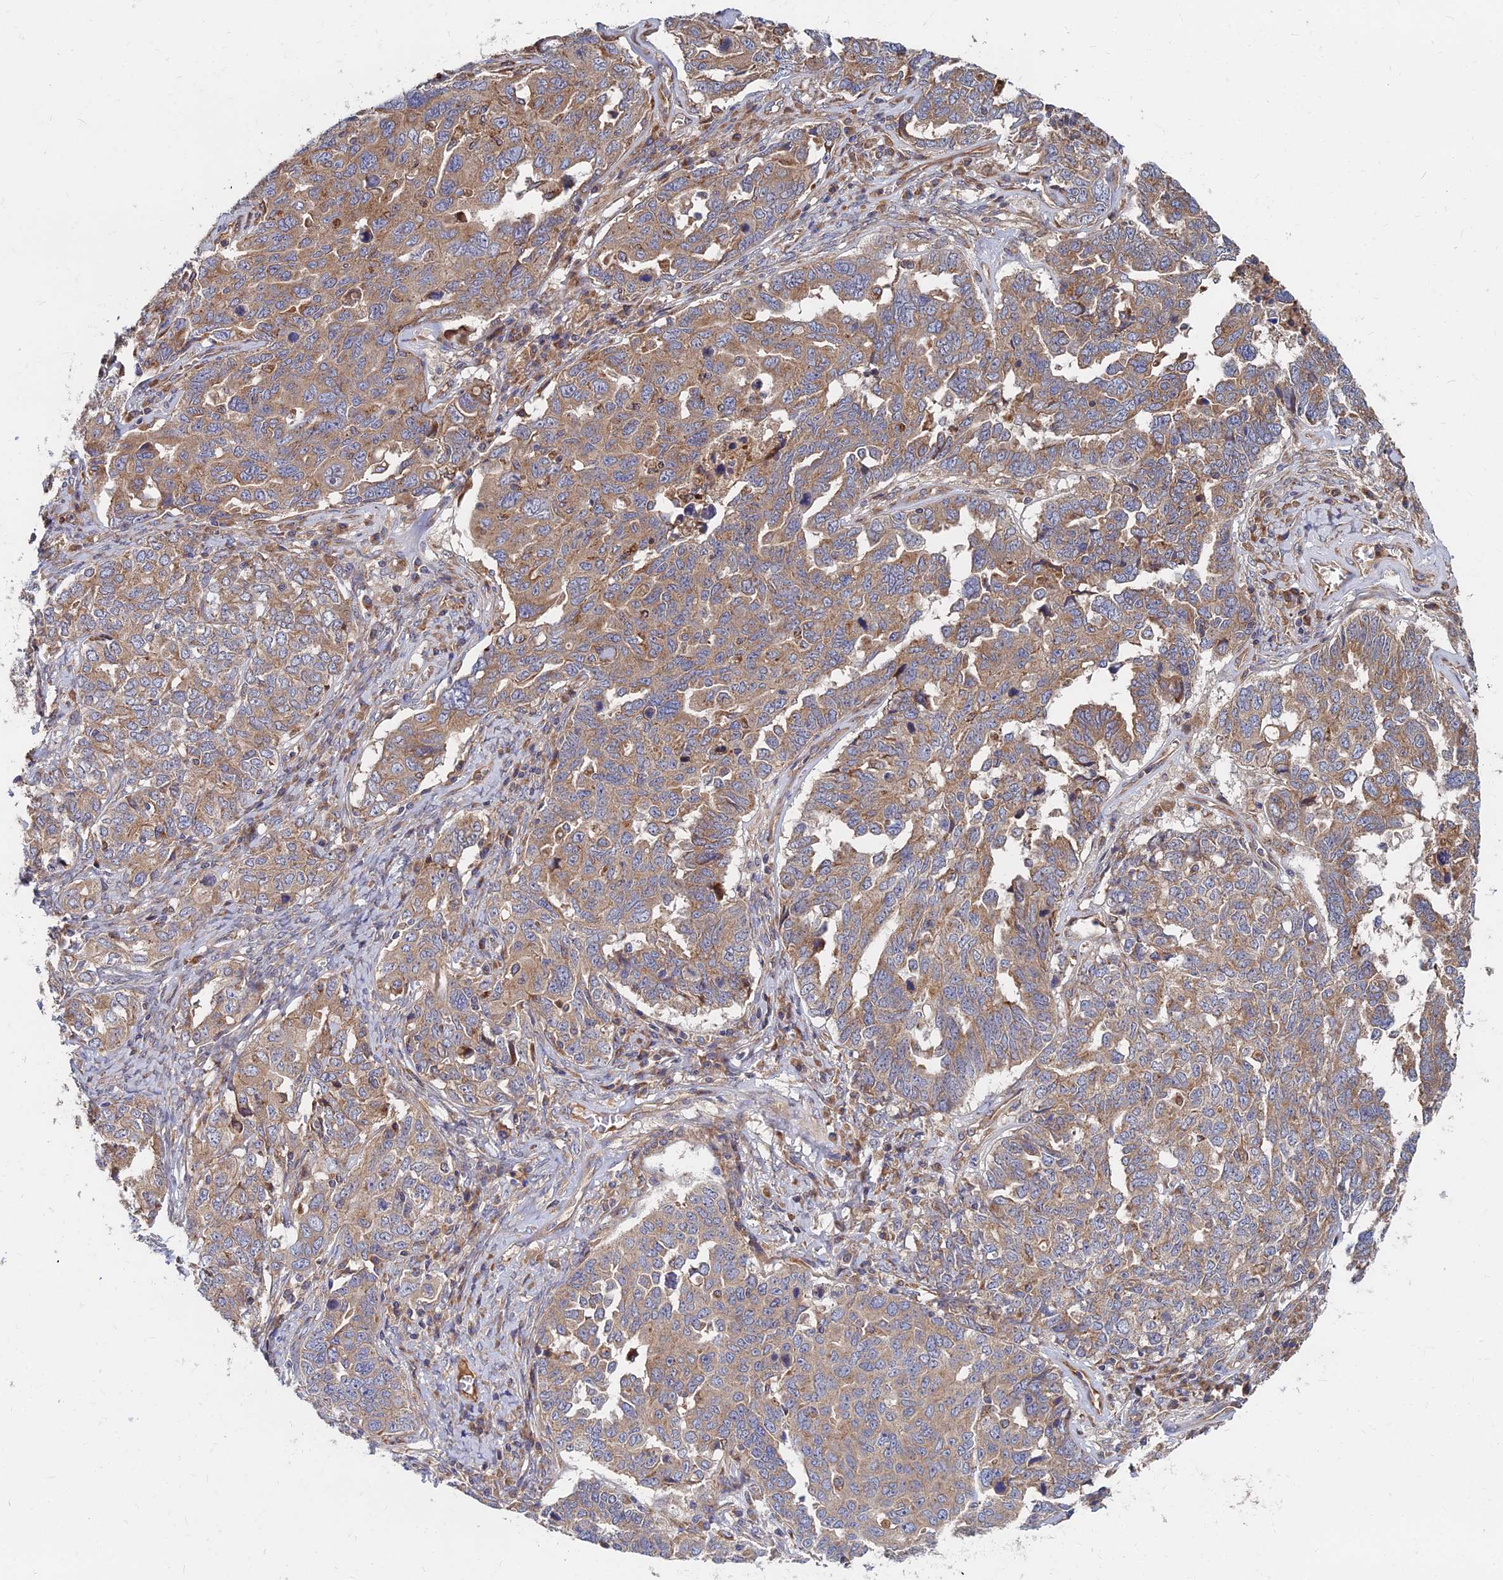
{"staining": {"intensity": "moderate", "quantity": ">75%", "location": "cytoplasmic/membranous"}, "tissue": "ovarian cancer", "cell_type": "Tumor cells", "image_type": "cancer", "snomed": [{"axis": "morphology", "description": "Carcinoma, endometroid"}, {"axis": "topography", "description": "Ovary"}], "caption": "This image displays immunohistochemistry staining of ovarian cancer, with medium moderate cytoplasmic/membranous positivity in about >75% of tumor cells.", "gene": "CCZ1", "patient": {"sex": "female", "age": 62}}